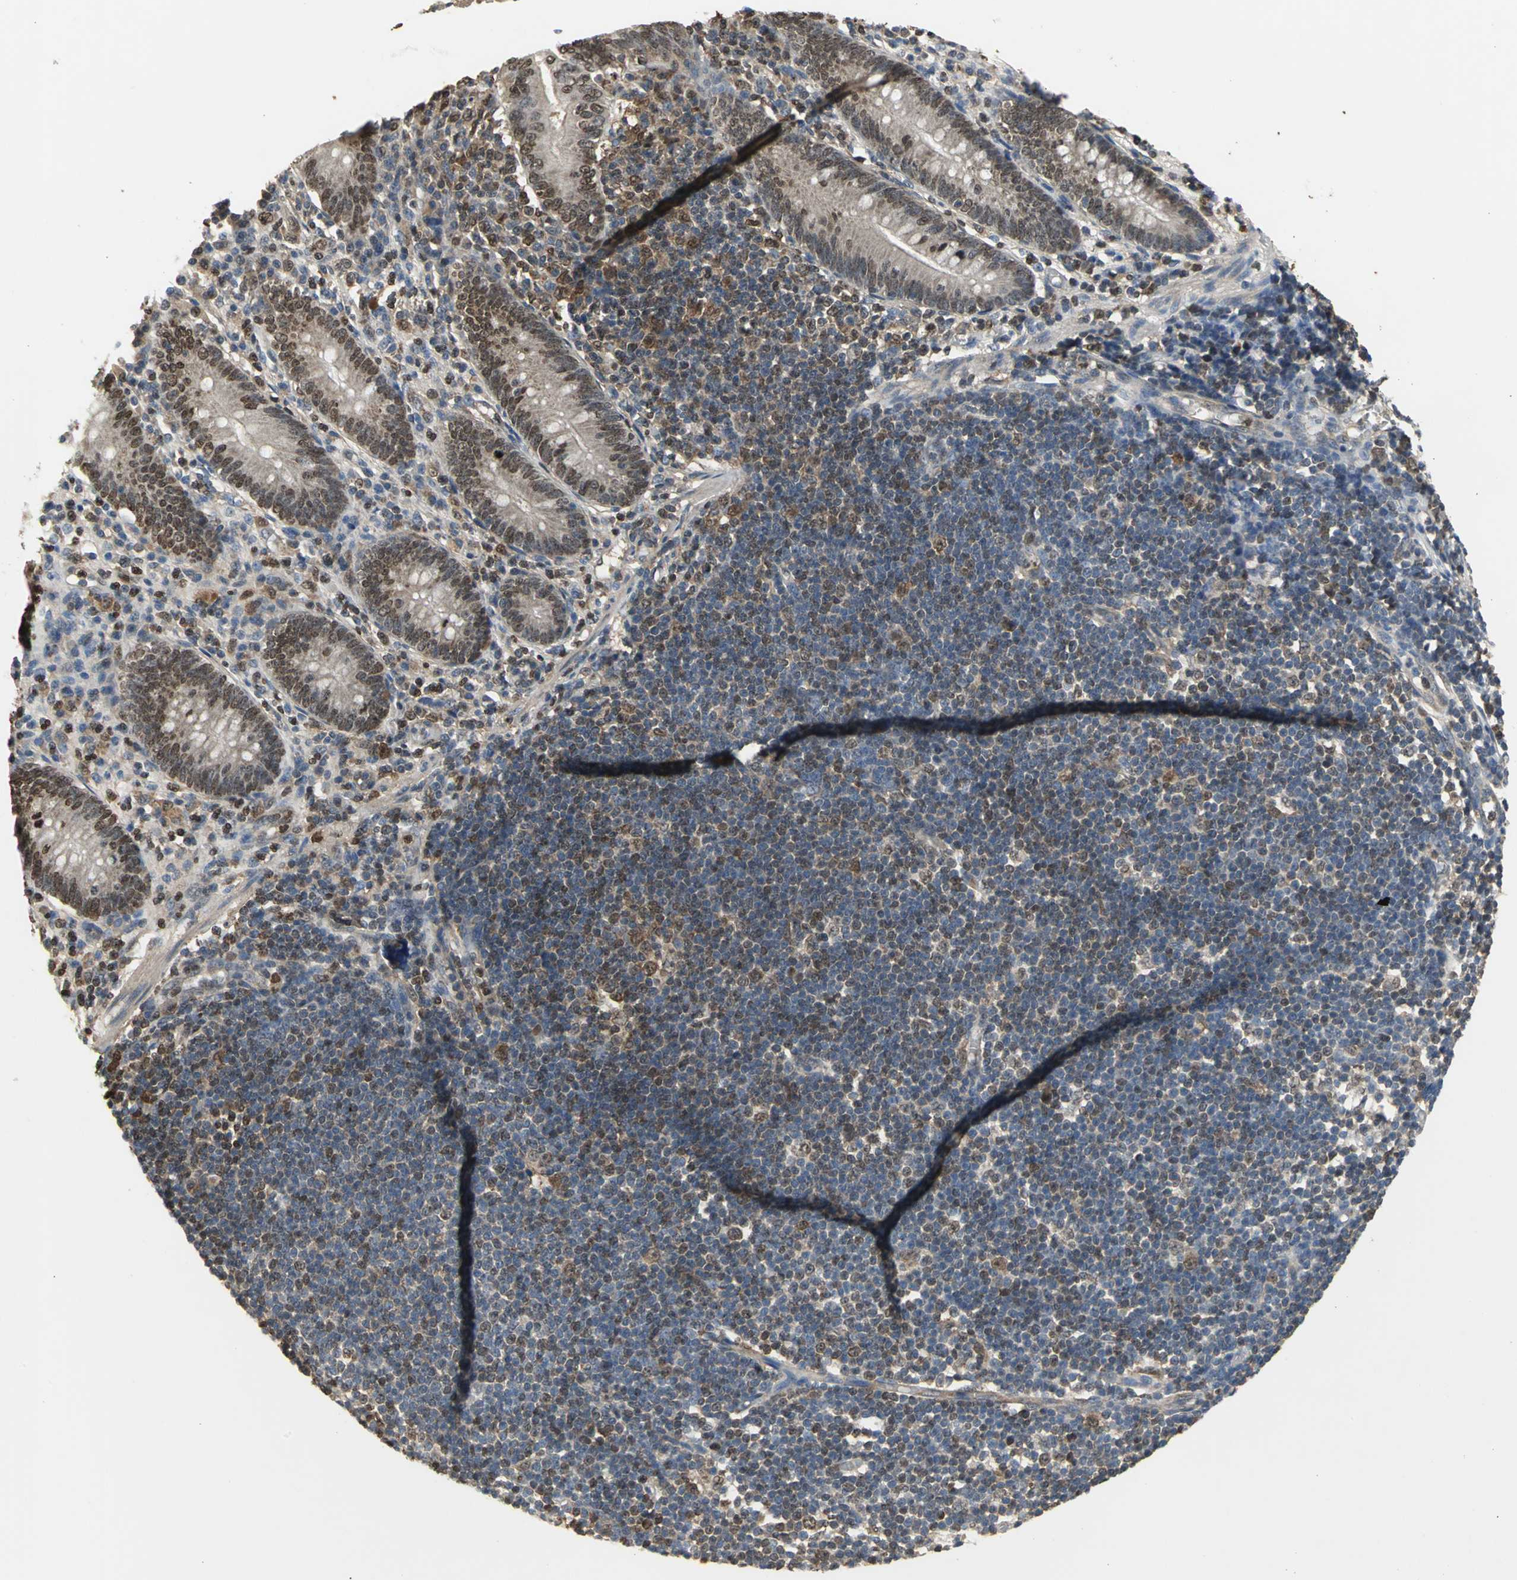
{"staining": {"intensity": "moderate", "quantity": ">75%", "location": "cytoplasmic/membranous,nuclear"}, "tissue": "appendix", "cell_type": "Glandular cells", "image_type": "normal", "snomed": [{"axis": "morphology", "description": "Normal tissue, NOS"}, {"axis": "morphology", "description": "Inflammation, NOS"}, {"axis": "topography", "description": "Appendix"}], "caption": "A photomicrograph of human appendix stained for a protein exhibits moderate cytoplasmic/membranous,nuclear brown staining in glandular cells. (DAB IHC, brown staining for protein, blue staining for nuclei).", "gene": "AHR", "patient": {"sex": "male", "age": 46}}